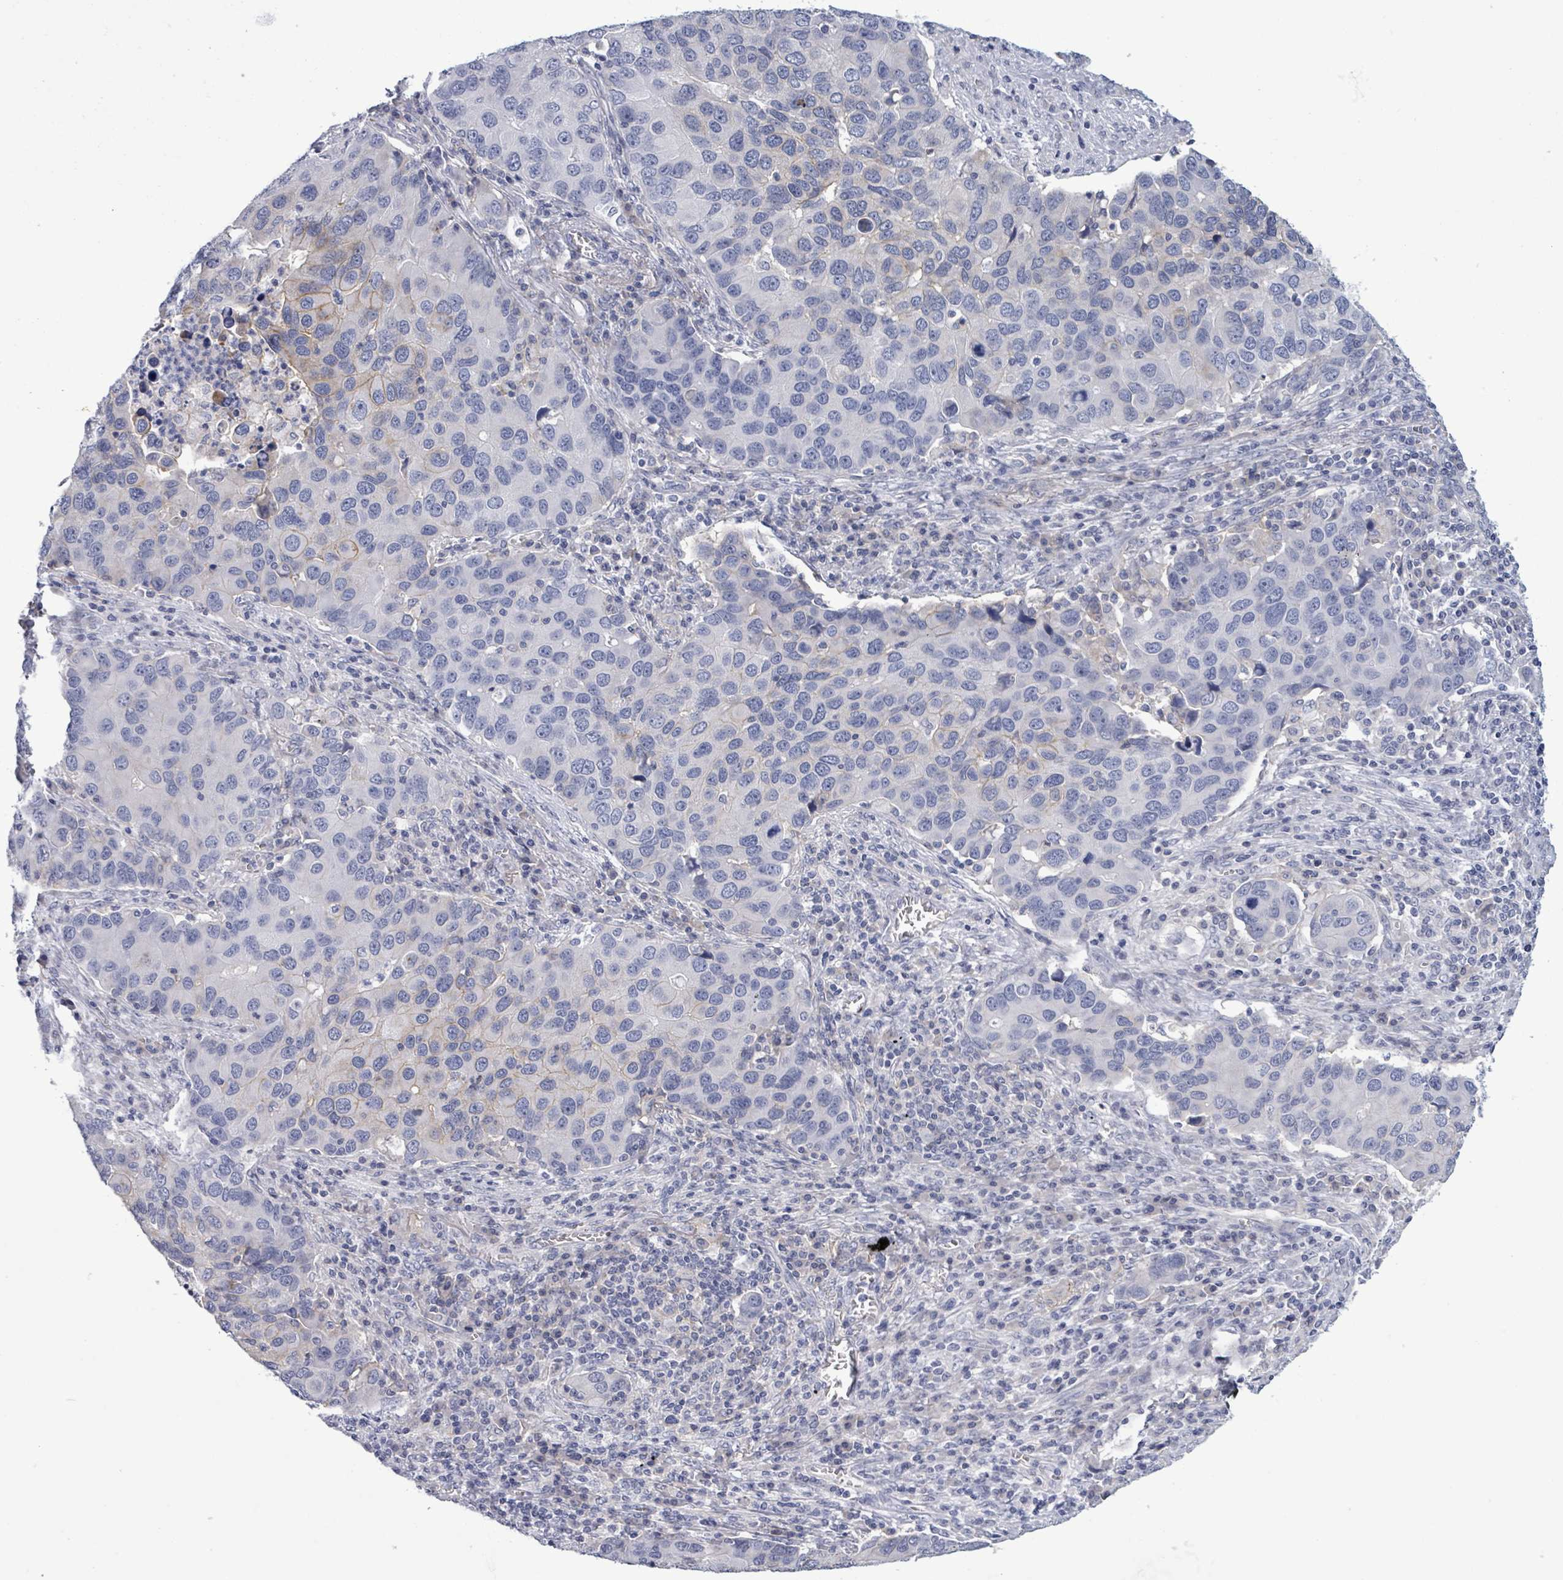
{"staining": {"intensity": "negative", "quantity": "none", "location": "none"}, "tissue": "lung cancer", "cell_type": "Tumor cells", "image_type": "cancer", "snomed": [{"axis": "morphology", "description": "Aneuploidy"}, {"axis": "morphology", "description": "Adenocarcinoma, NOS"}, {"axis": "topography", "description": "Lymph node"}, {"axis": "topography", "description": "Lung"}], "caption": "A photomicrograph of human adenocarcinoma (lung) is negative for staining in tumor cells. The staining is performed using DAB (3,3'-diaminobenzidine) brown chromogen with nuclei counter-stained in using hematoxylin.", "gene": "BSG", "patient": {"sex": "female", "age": 74}}